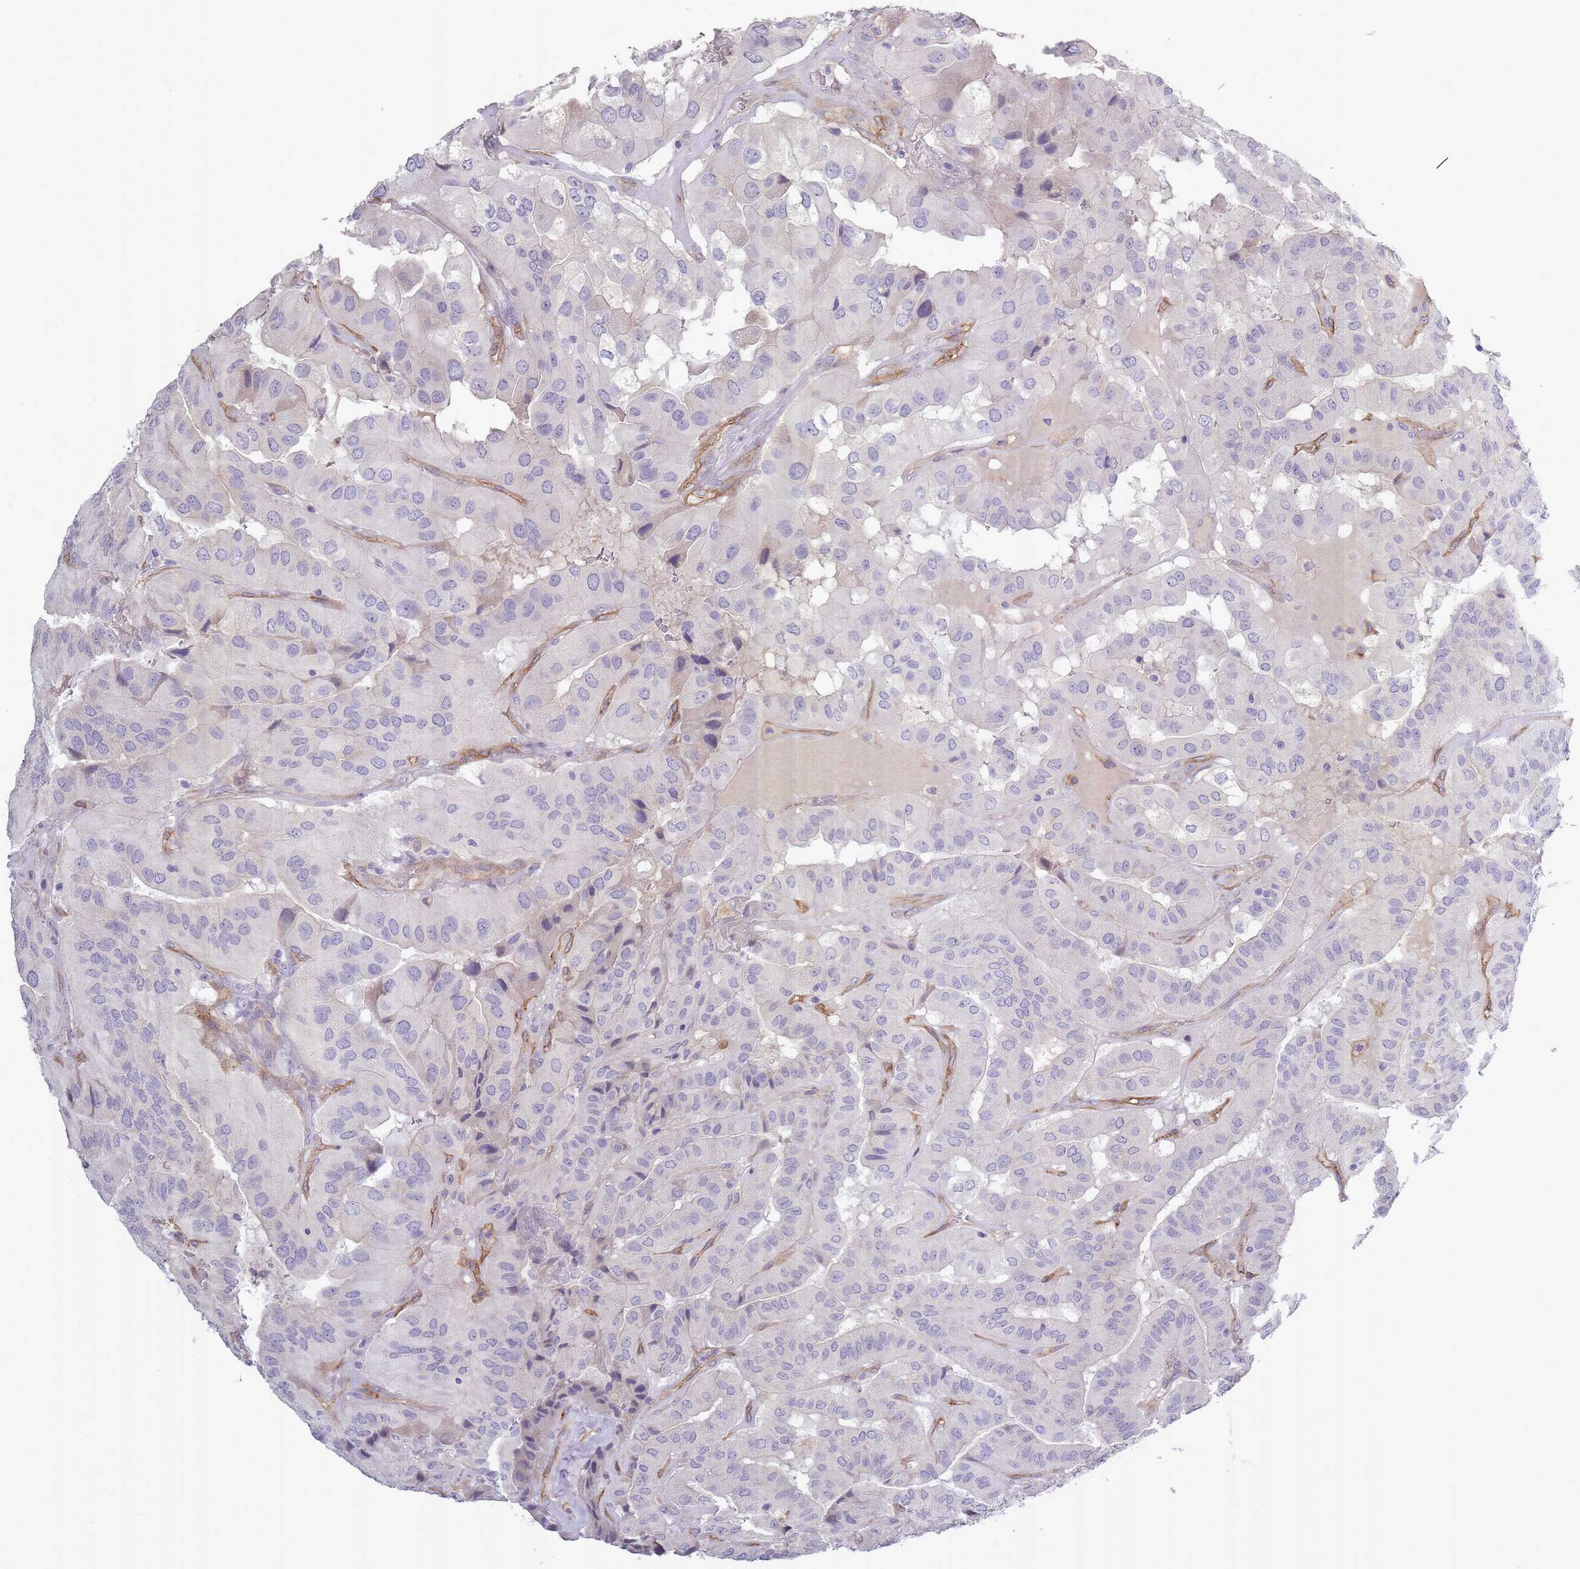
{"staining": {"intensity": "negative", "quantity": "none", "location": "none"}, "tissue": "thyroid cancer", "cell_type": "Tumor cells", "image_type": "cancer", "snomed": [{"axis": "morphology", "description": "Normal tissue, NOS"}, {"axis": "morphology", "description": "Papillary adenocarcinoma, NOS"}, {"axis": "topography", "description": "Thyroid gland"}], "caption": "Micrograph shows no significant protein positivity in tumor cells of thyroid cancer.", "gene": "SLC8A2", "patient": {"sex": "female", "age": 59}}